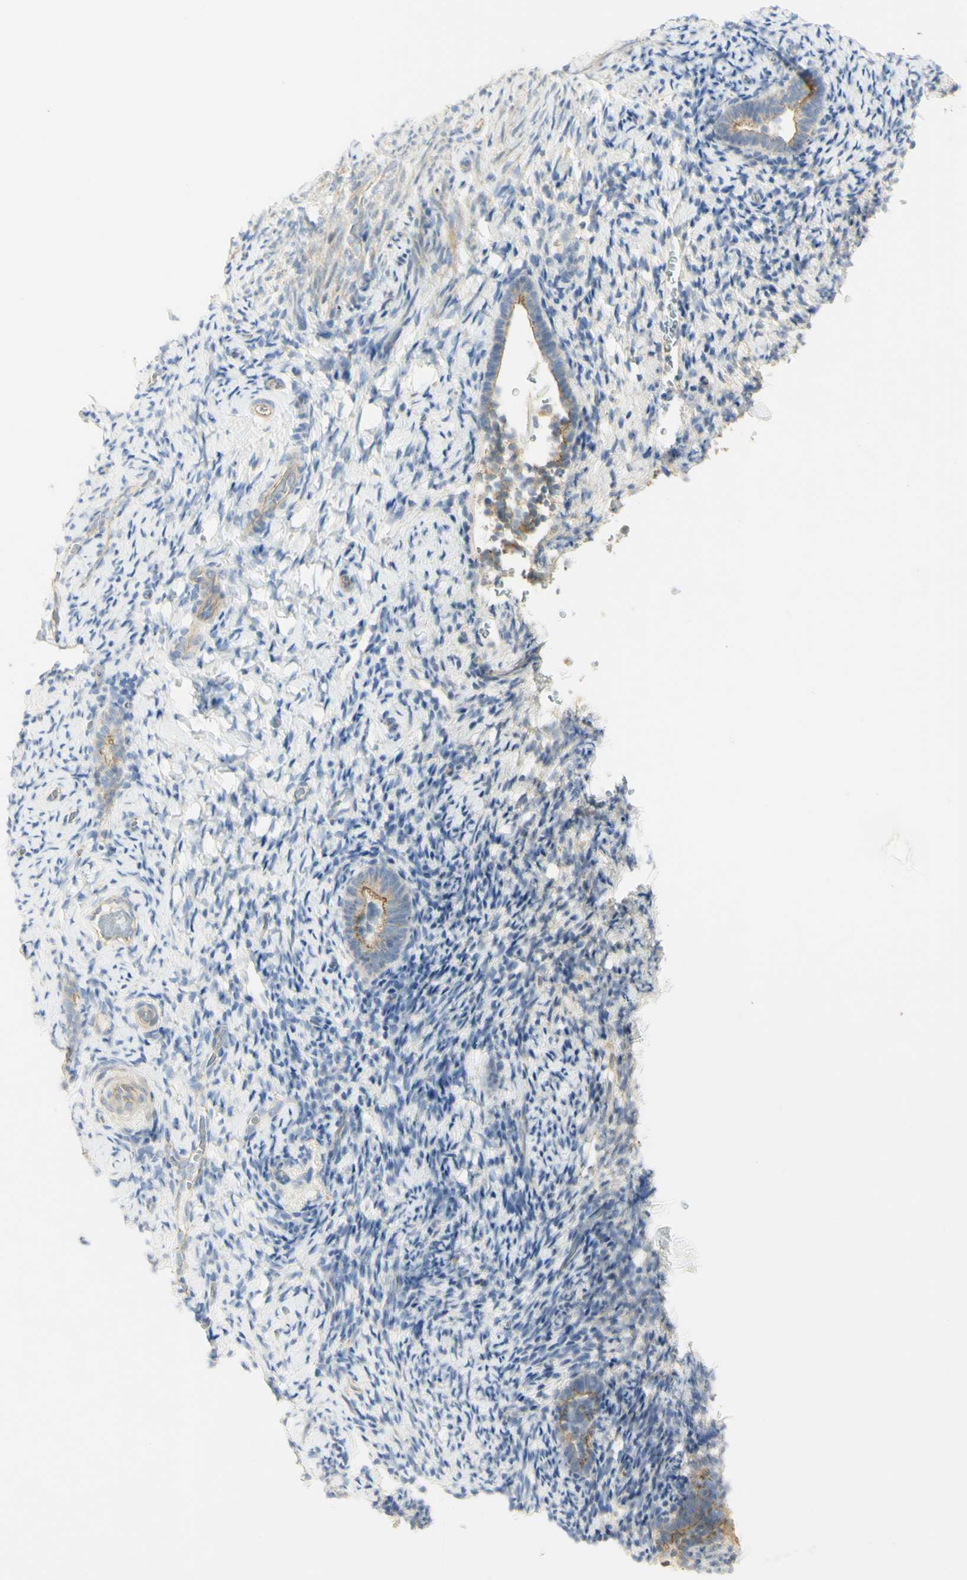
{"staining": {"intensity": "negative", "quantity": "none", "location": "none"}, "tissue": "endometrium", "cell_type": "Cells in endometrial stroma", "image_type": "normal", "snomed": [{"axis": "morphology", "description": "Normal tissue, NOS"}, {"axis": "topography", "description": "Endometrium"}], "caption": "The micrograph exhibits no significant expression in cells in endometrial stroma of endometrium. The staining is performed using DAB brown chromogen with nuclei counter-stained in using hematoxylin.", "gene": "KIF11", "patient": {"sex": "female", "age": 51}}